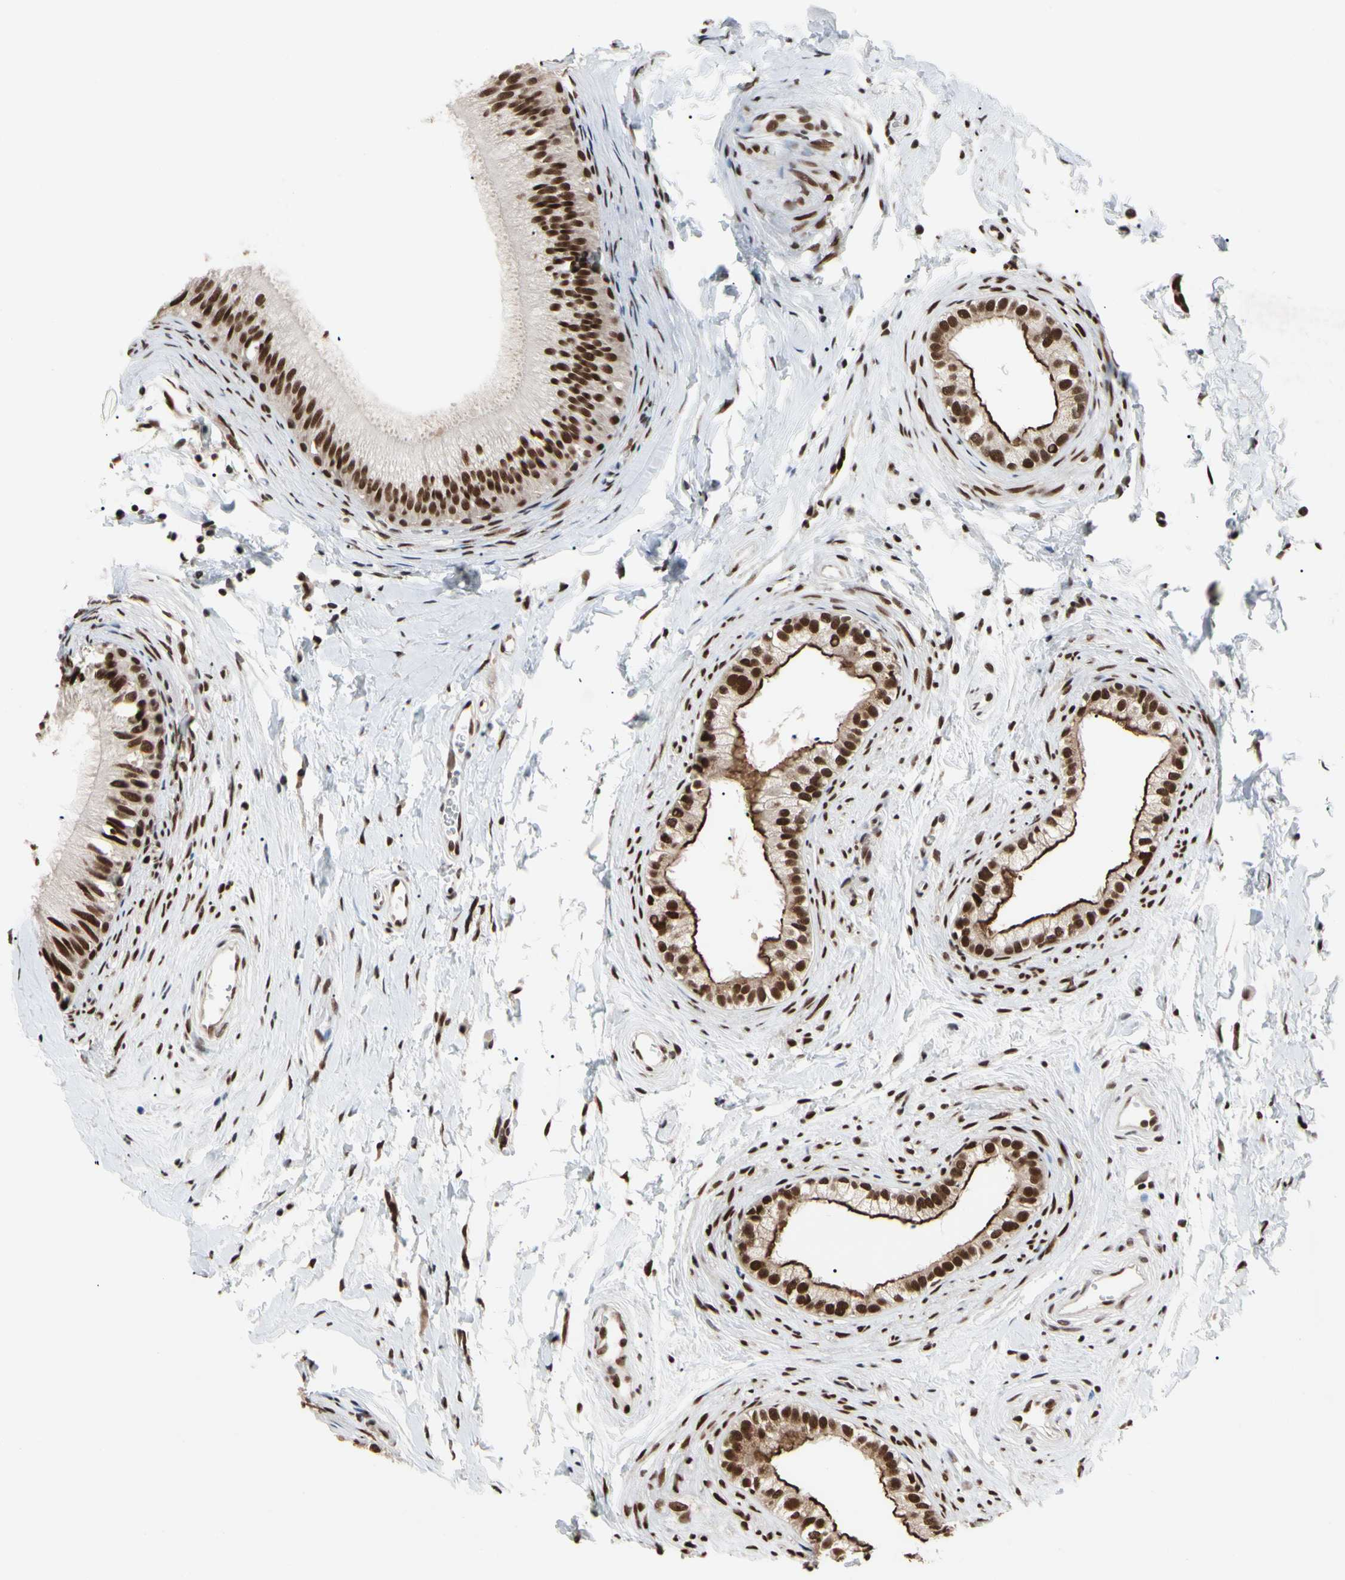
{"staining": {"intensity": "strong", "quantity": ">75%", "location": "cytoplasmic/membranous,nuclear"}, "tissue": "epididymis", "cell_type": "Glandular cells", "image_type": "normal", "snomed": [{"axis": "morphology", "description": "Normal tissue, NOS"}, {"axis": "topography", "description": "Epididymis"}], "caption": "Immunohistochemistry staining of unremarkable epididymis, which displays high levels of strong cytoplasmic/membranous,nuclear expression in about >75% of glandular cells indicating strong cytoplasmic/membranous,nuclear protein staining. The staining was performed using DAB (brown) for protein detection and nuclei were counterstained in hematoxylin (blue).", "gene": "FAM98B", "patient": {"sex": "male", "age": 56}}